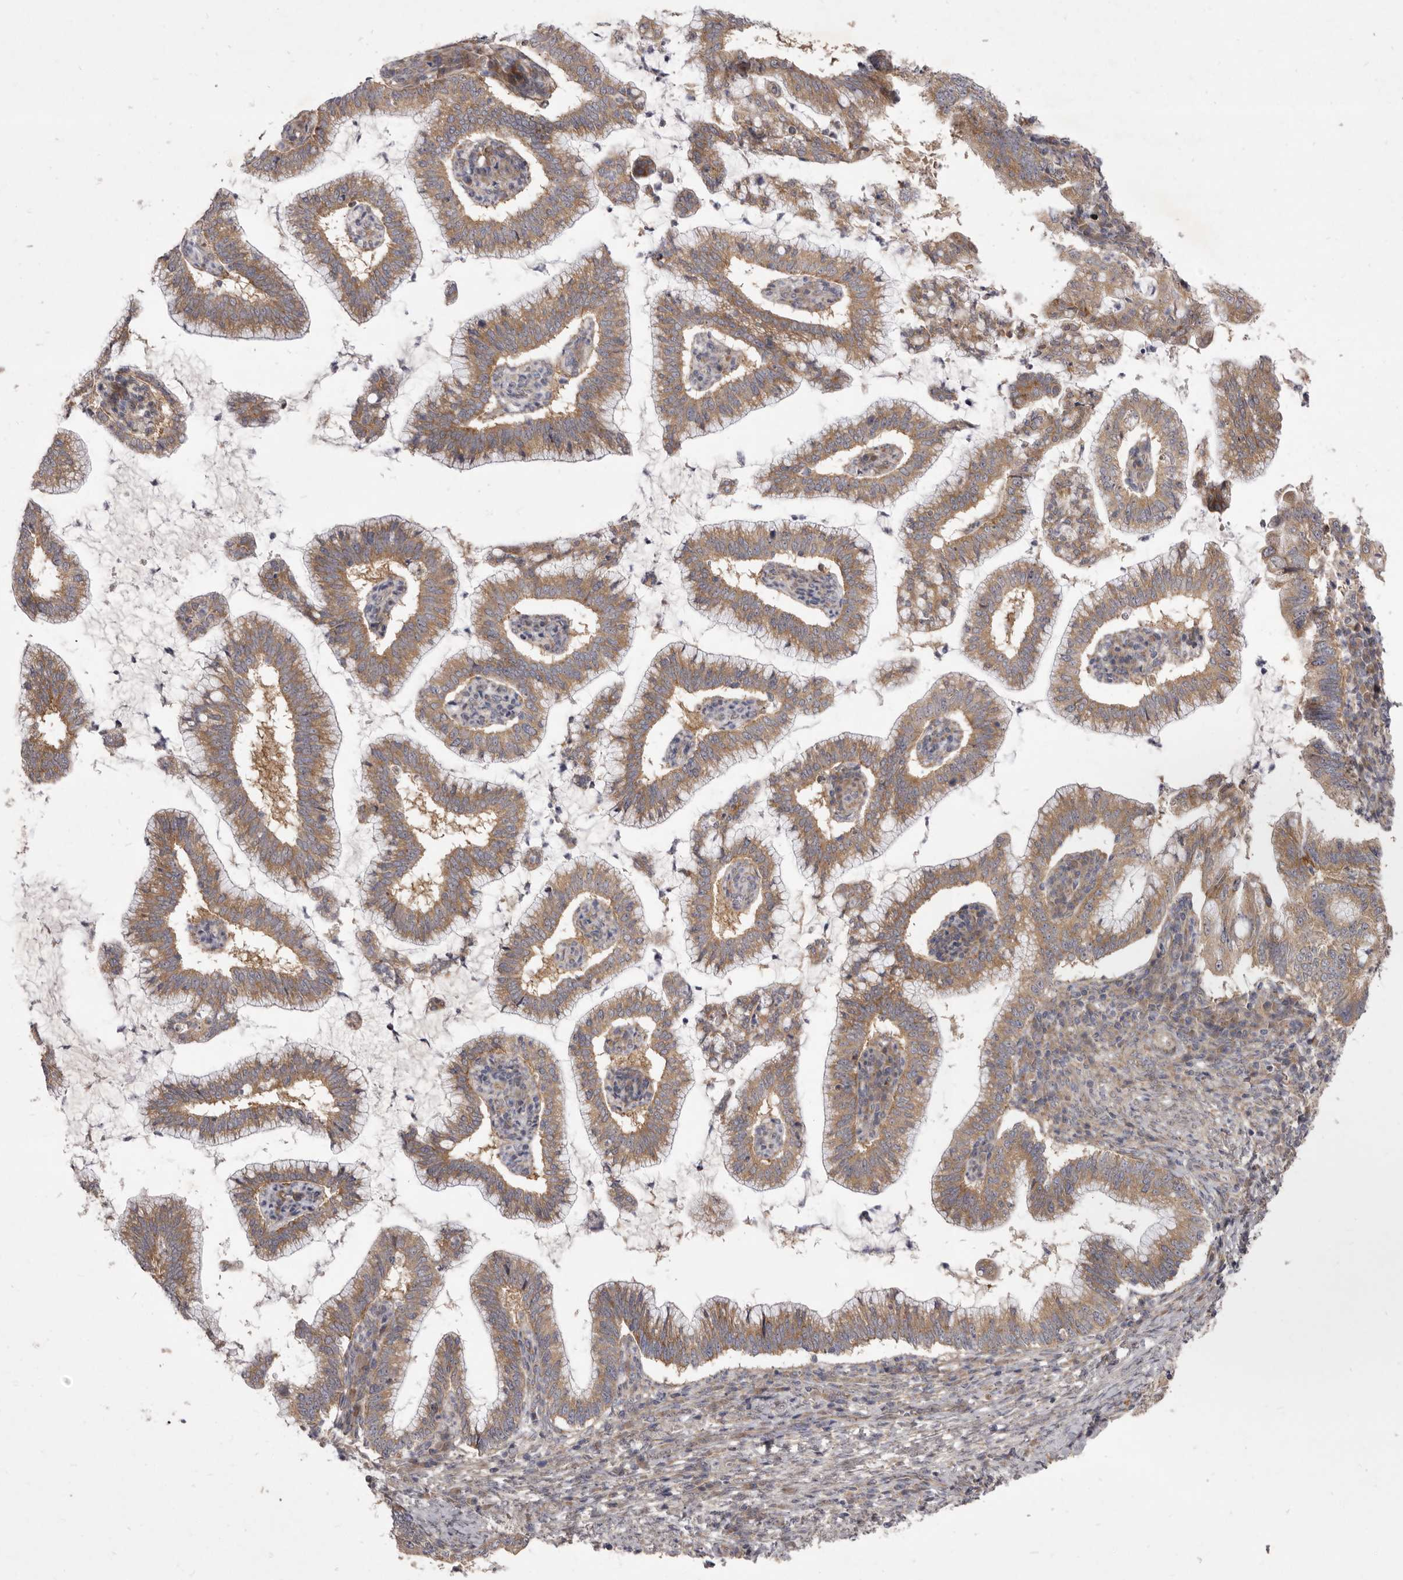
{"staining": {"intensity": "moderate", "quantity": ">75%", "location": "cytoplasmic/membranous"}, "tissue": "cervical cancer", "cell_type": "Tumor cells", "image_type": "cancer", "snomed": [{"axis": "morphology", "description": "Adenocarcinoma, NOS"}, {"axis": "topography", "description": "Cervix"}], "caption": "Immunohistochemistry (IHC) of adenocarcinoma (cervical) exhibits medium levels of moderate cytoplasmic/membranous expression in about >75% of tumor cells.", "gene": "TBC1D8B", "patient": {"sex": "female", "age": 36}}